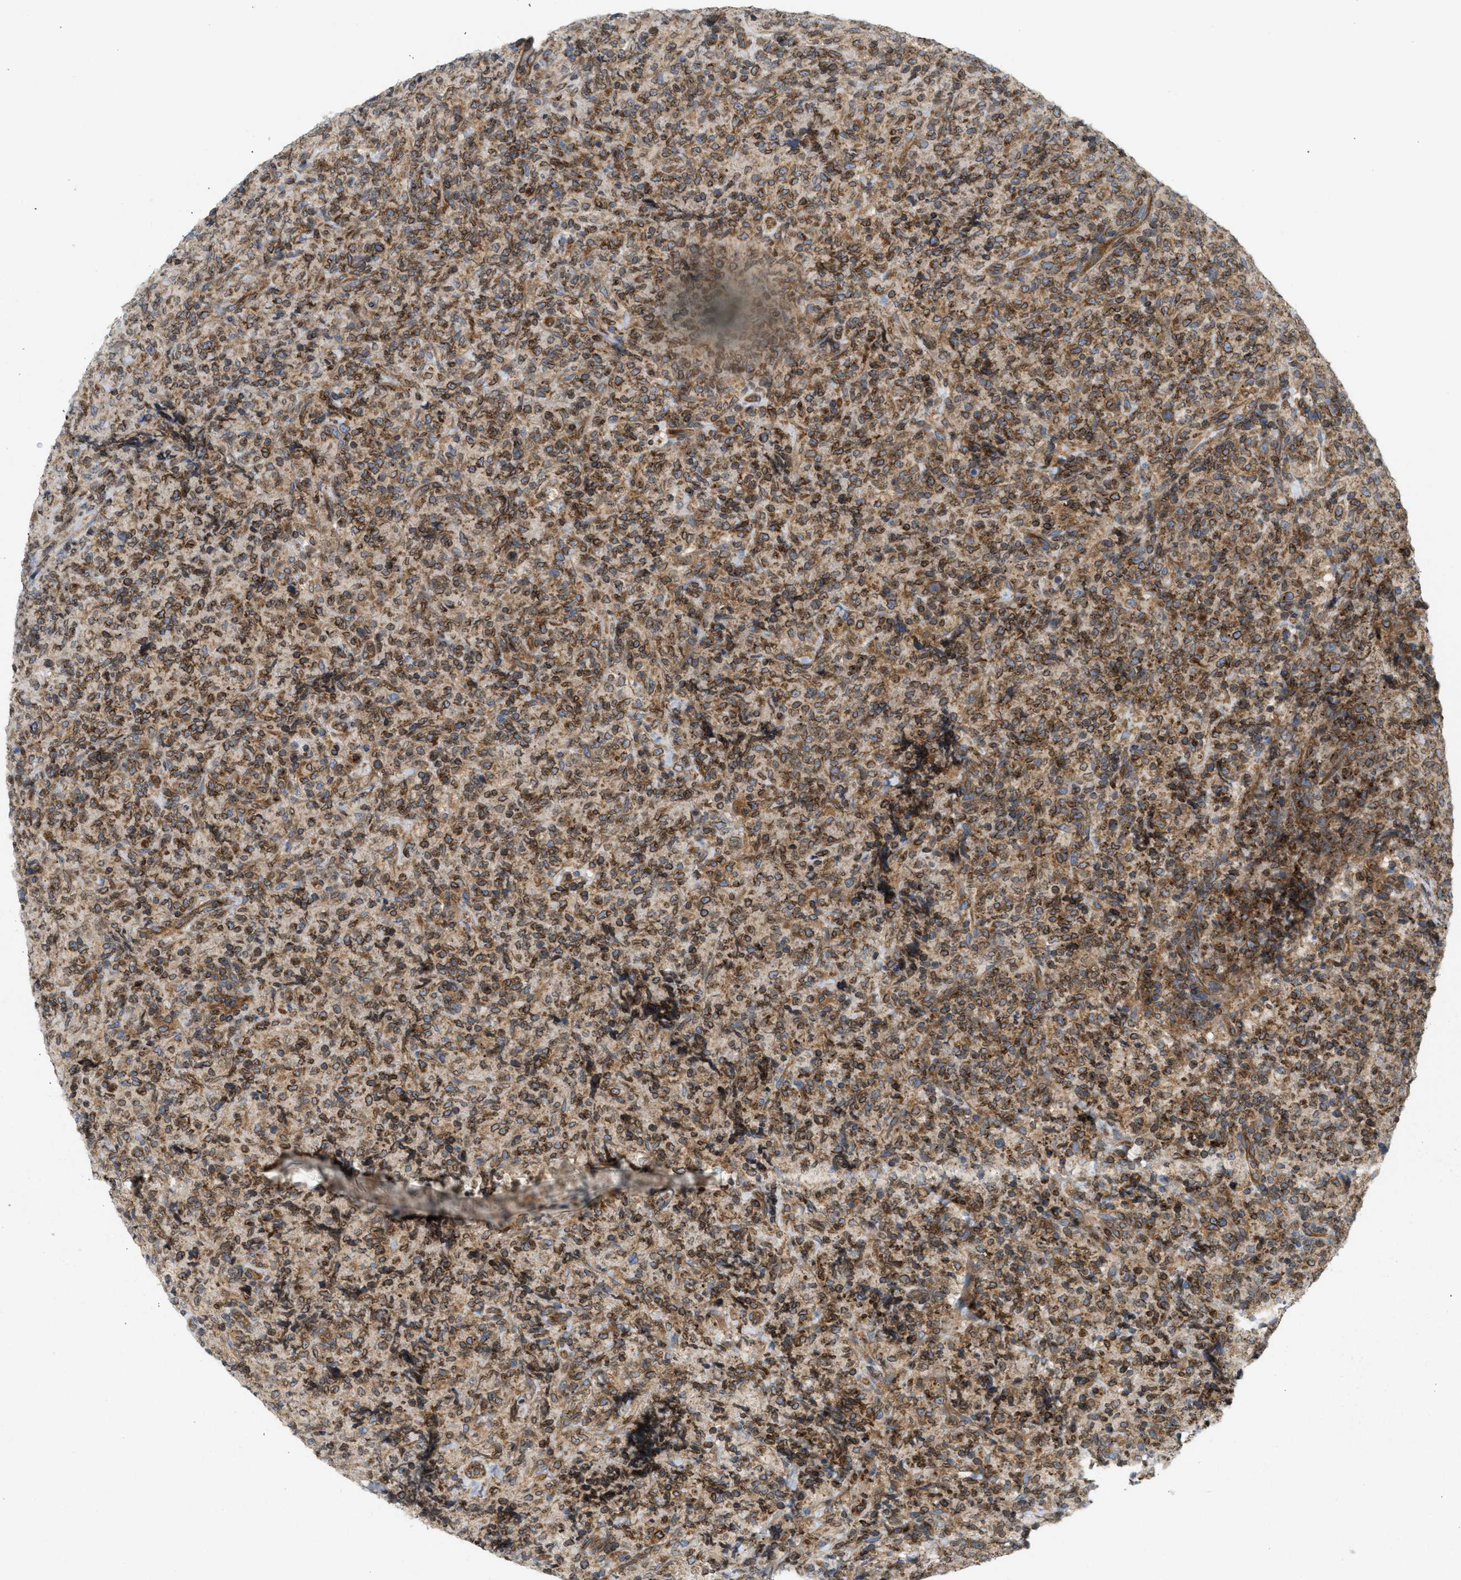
{"staining": {"intensity": "moderate", "quantity": ">75%", "location": "cytoplasmic/membranous,nuclear"}, "tissue": "lymphoma", "cell_type": "Tumor cells", "image_type": "cancer", "snomed": [{"axis": "morphology", "description": "Malignant lymphoma, non-Hodgkin's type, High grade"}, {"axis": "topography", "description": "Tonsil"}], "caption": "Human high-grade malignant lymphoma, non-Hodgkin's type stained with a brown dye demonstrates moderate cytoplasmic/membranous and nuclear positive expression in about >75% of tumor cells.", "gene": "STRN", "patient": {"sex": "female", "age": 36}}